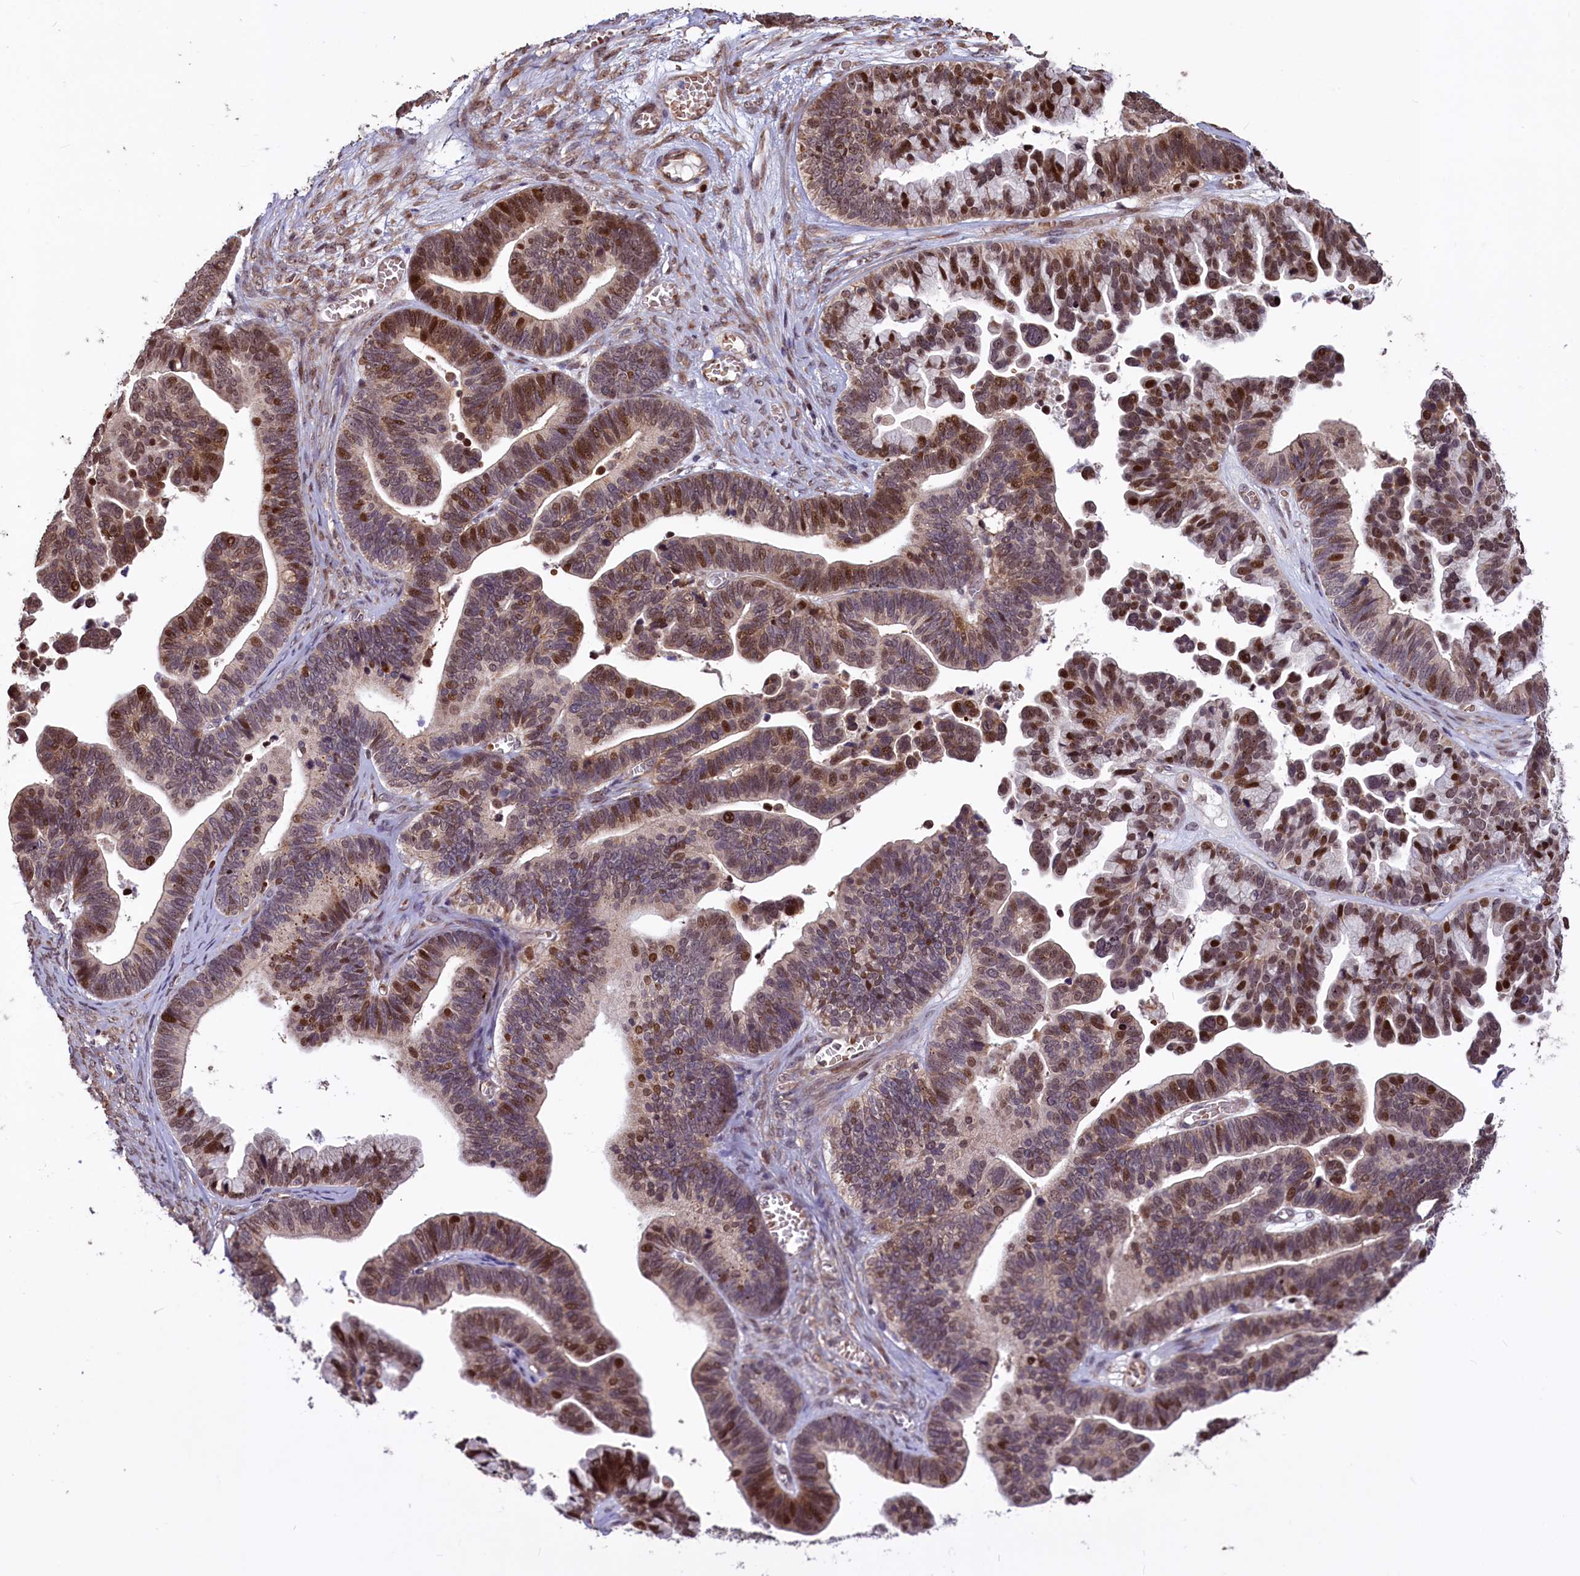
{"staining": {"intensity": "moderate", "quantity": ">75%", "location": "cytoplasmic/membranous,nuclear"}, "tissue": "ovarian cancer", "cell_type": "Tumor cells", "image_type": "cancer", "snomed": [{"axis": "morphology", "description": "Cystadenocarcinoma, serous, NOS"}, {"axis": "topography", "description": "Ovary"}], "caption": "The histopathology image shows a brown stain indicating the presence of a protein in the cytoplasmic/membranous and nuclear of tumor cells in ovarian serous cystadenocarcinoma. (IHC, brightfield microscopy, high magnification).", "gene": "SHFL", "patient": {"sex": "female", "age": 56}}